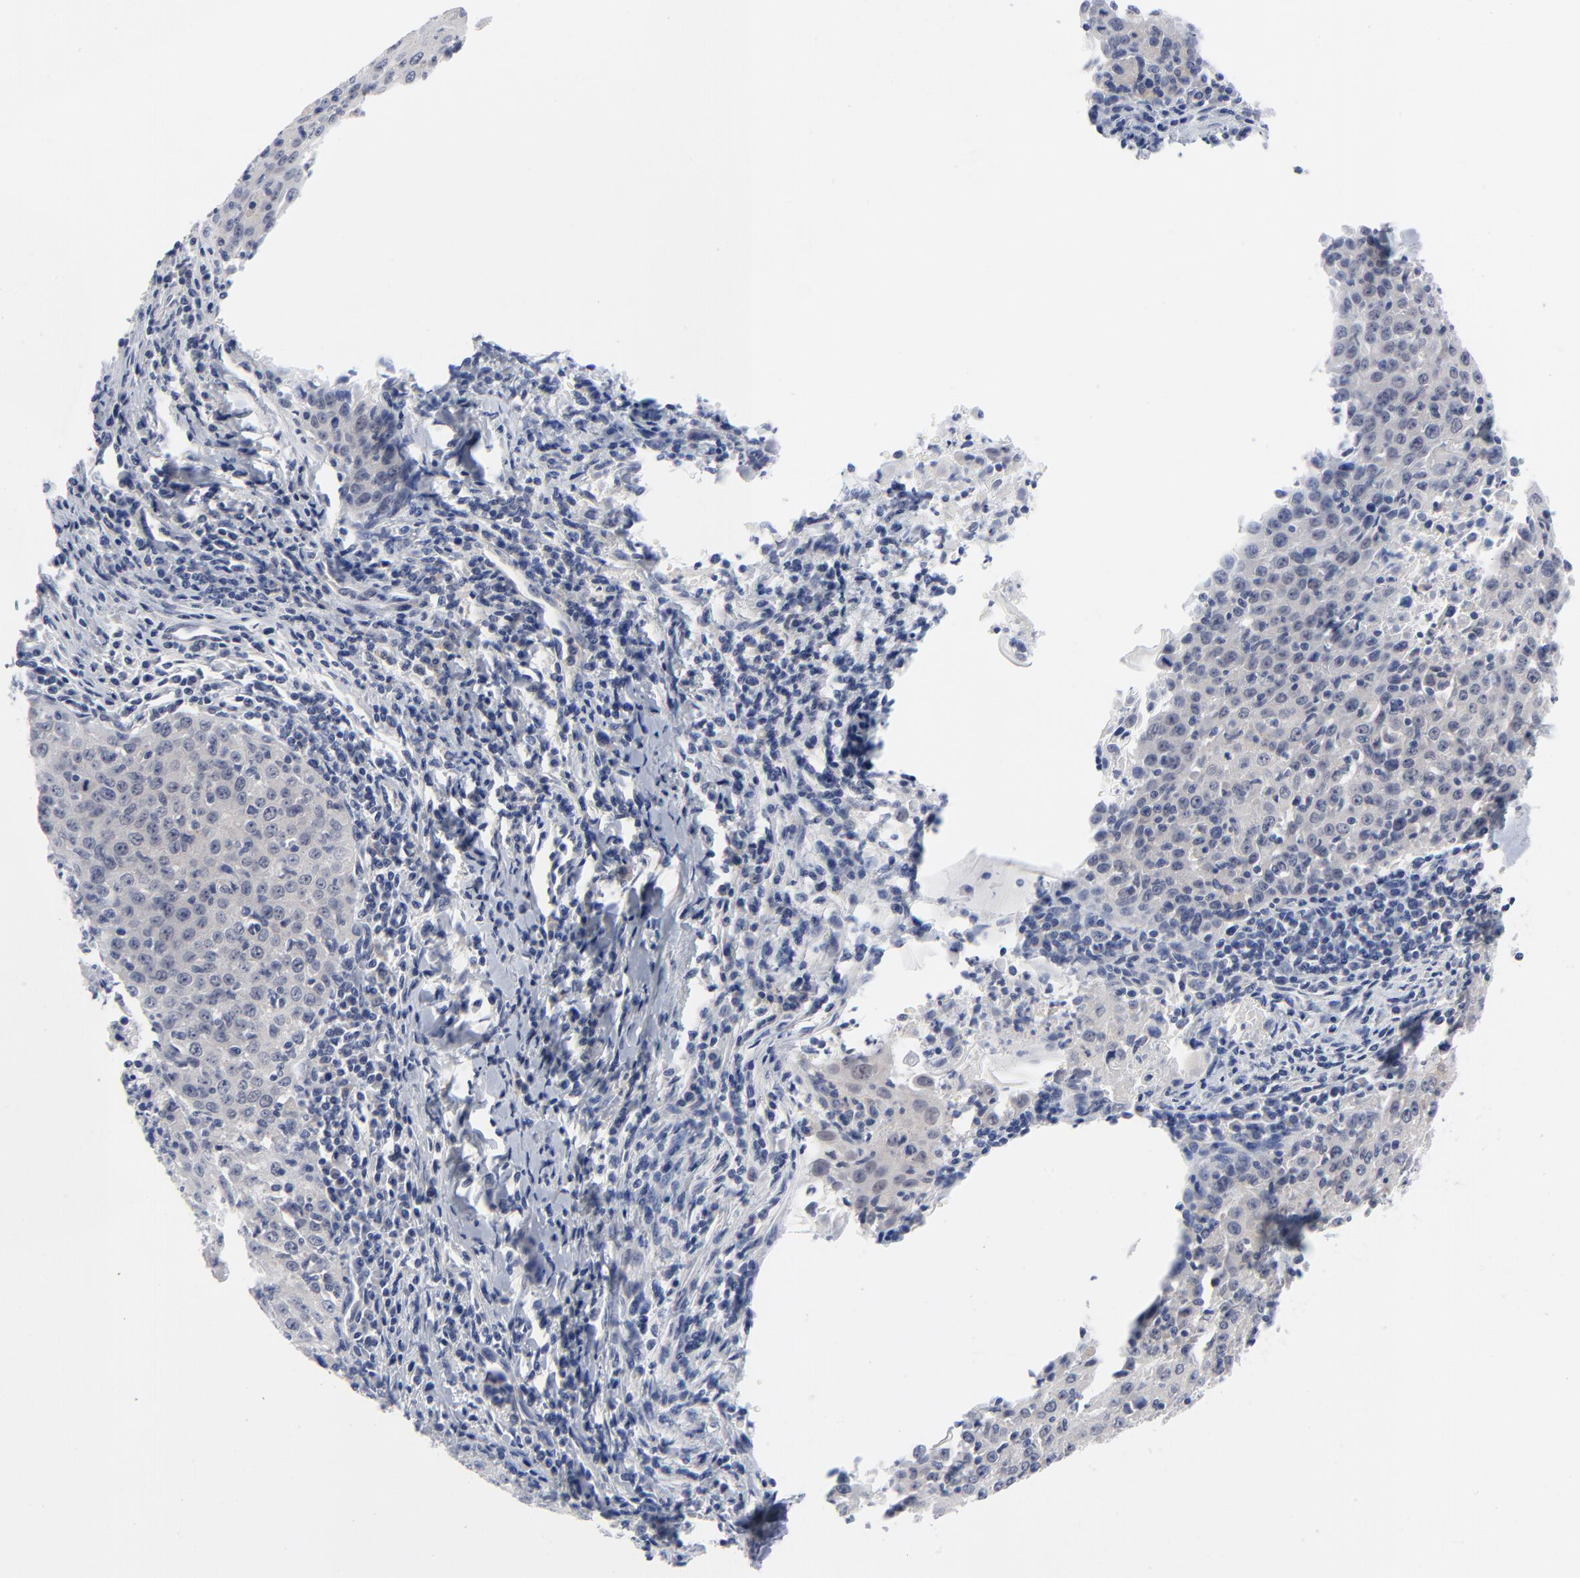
{"staining": {"intensity": "negative", "quantity": "none", "location": "none"}, "tissue": "cervical cancer", "cell_type": "Tumor cells", "image_type": "cancer", "snomed": [{"axis": "morphology", "description": "Squamous cell carcinoma, NOS"}, {"axis": "topography", "description": "Cervix"}], "caption": "Human cervical squamous cell carcinoma stained for a protein using IHC shows no positivity in tumor cells.", "gene": "CLEC4G", "patient": {"sex": "female", "age": 27}}